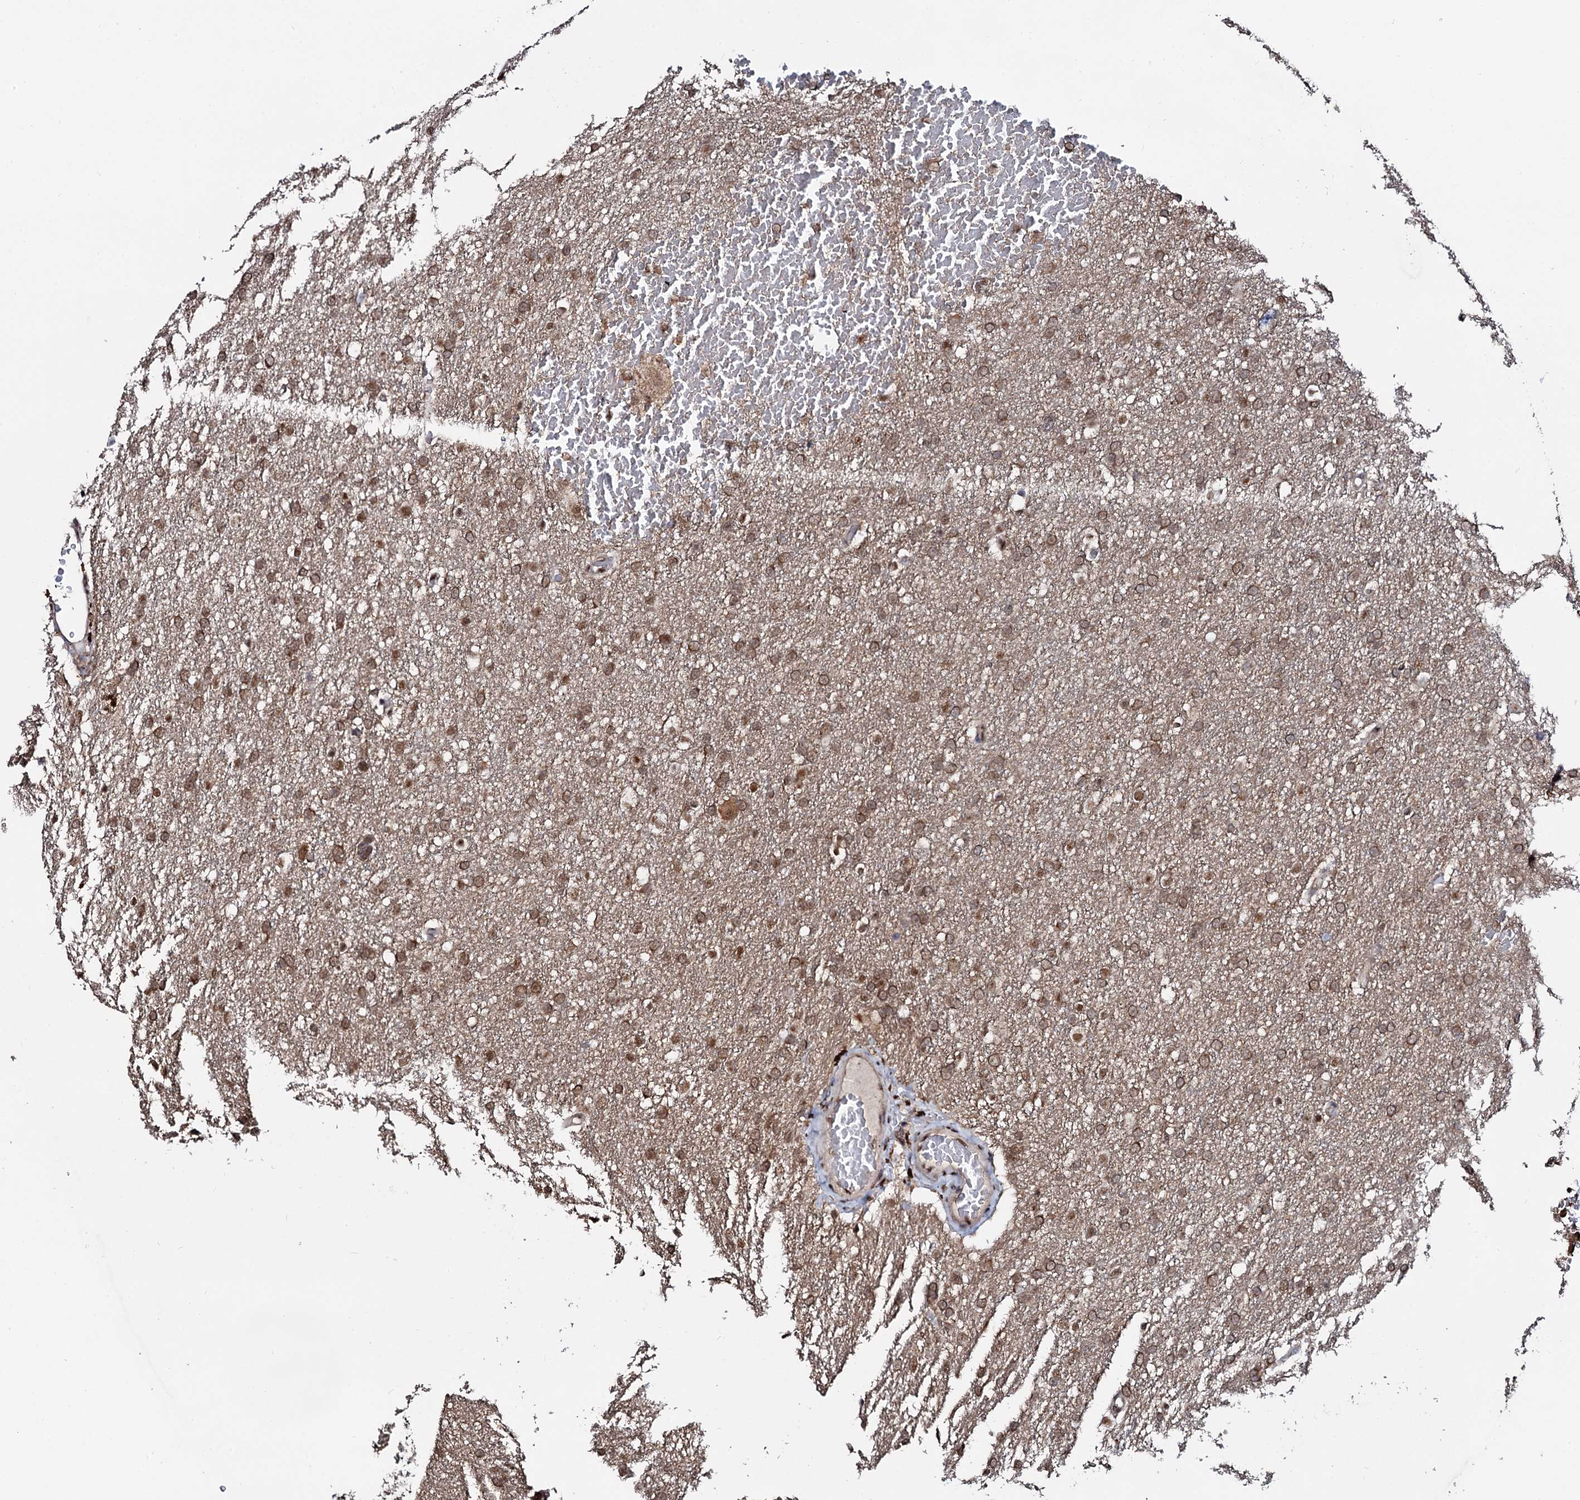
{"staining": {"intensity": "moderate", "quantity": ">75%", "location": "cytoplasmic/membranous,nuclear"}, "tissue": "glioma", "cell_type": "Tumor cells", "image_type": "cancer", "snomed": [{"axis": "morphology", "description": "Glioma, malignant, High grade"}, {"axis": "topography", "description": "Cerebral cortex"}], "caption": "Malignant high-grade glioma tissue demonstrates moderate cytoplasmic/membranous and nuclear staining in about >75% of tumor cells, visualized by immunohistochemistry.", "gene": "COG6", "patient": {"sex": "female", "age": 36}}